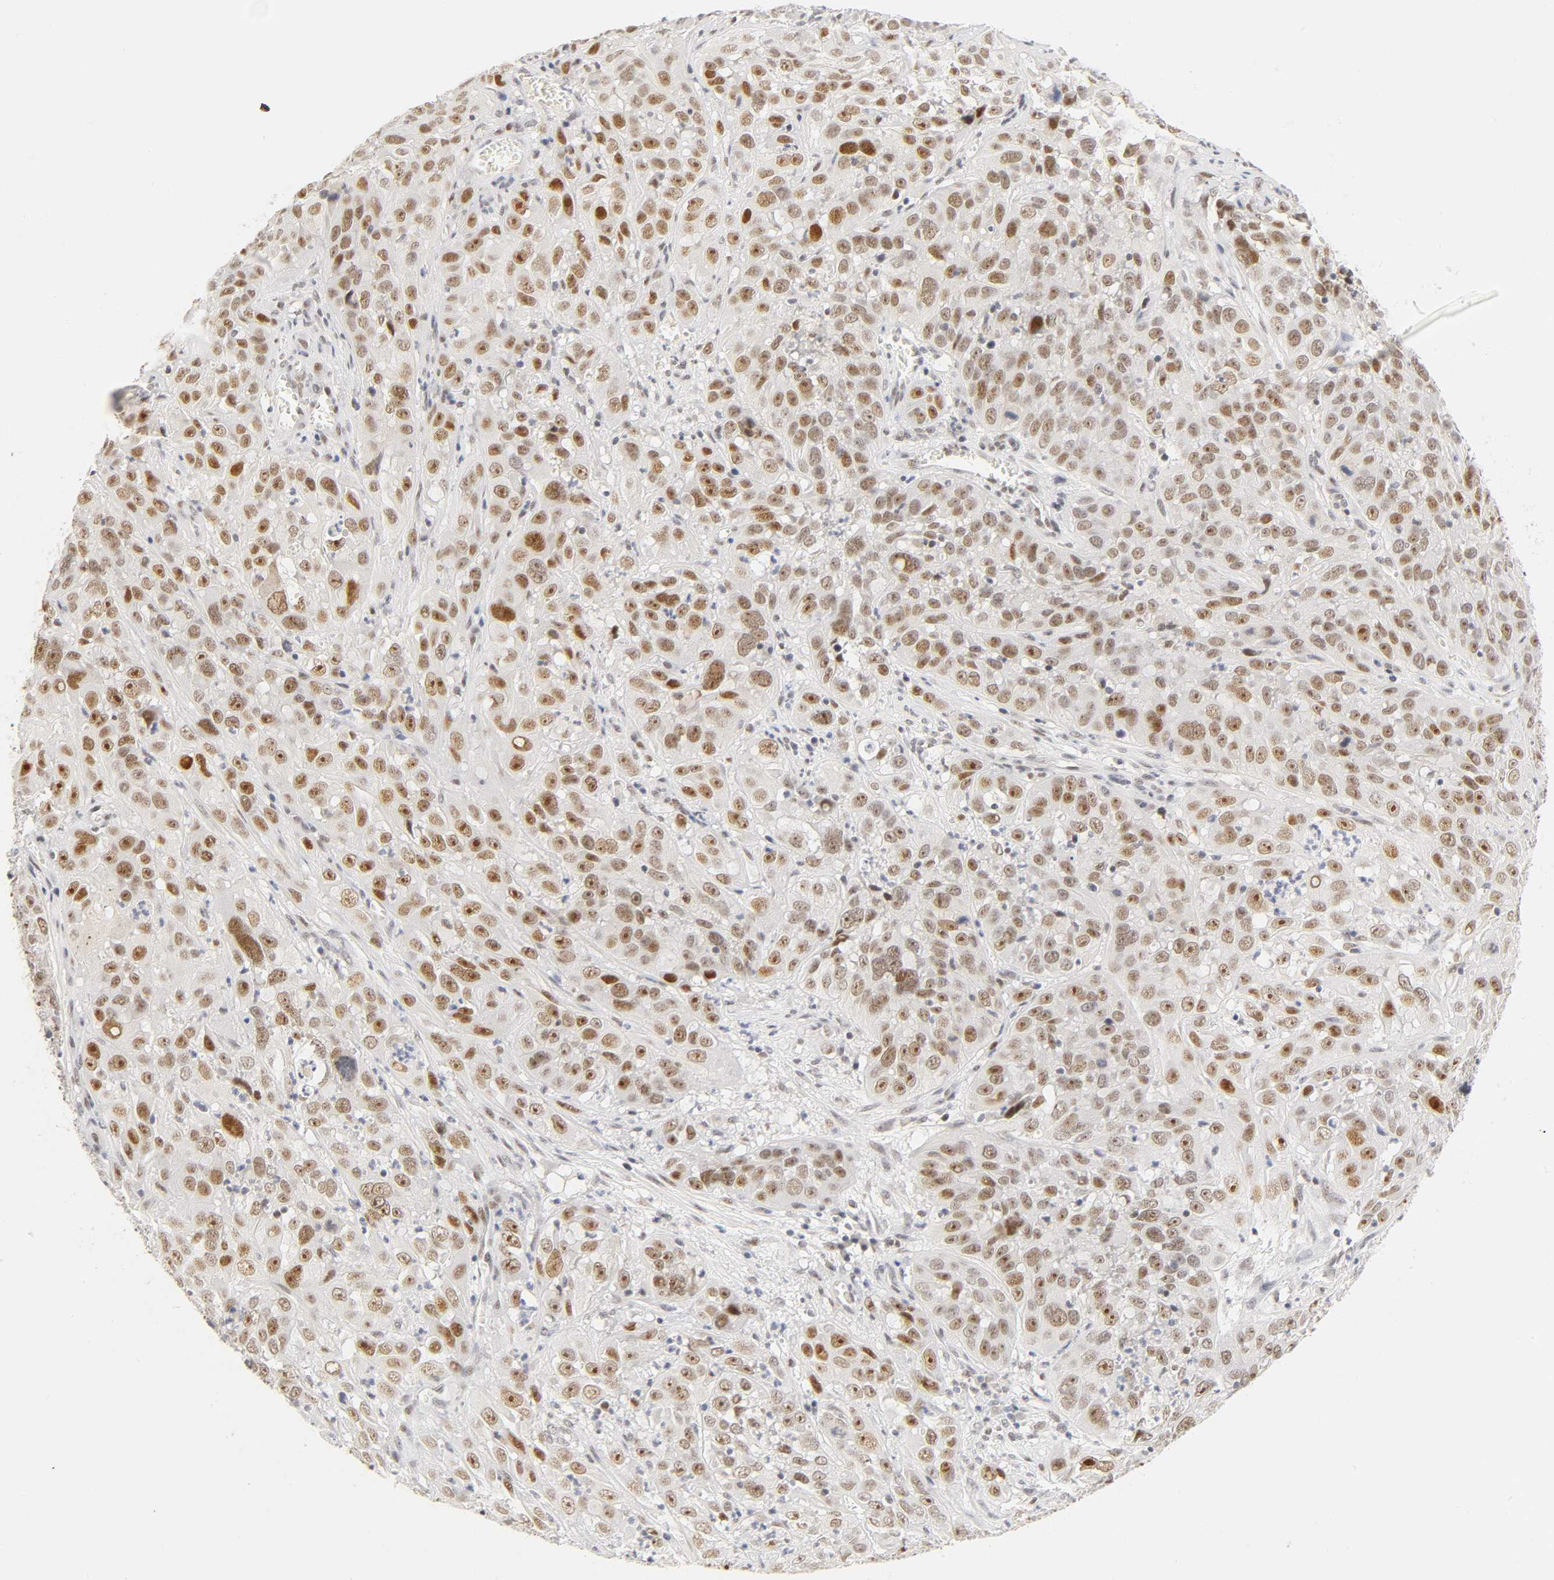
{"staining": {"intensity": "moderate", "quantity": ">75%", "location": "nuclear"}, "tissue": "cervical cancer", "cell_type": "Tumor cells", "image_type": "cancer", "snomed": [{"axis": "morphology", "description": "Squamous cell carcinoma, NOS"}, {"axis": "topography", "description": "Cervix"}], "caption": "Cervical squamous cell carcinoma stained with IHC shows moderate nuclear expression in approximately >75% of tumor cells.", "gene": "MNAT1", "patient": {"sex": "female", "age": 32}}